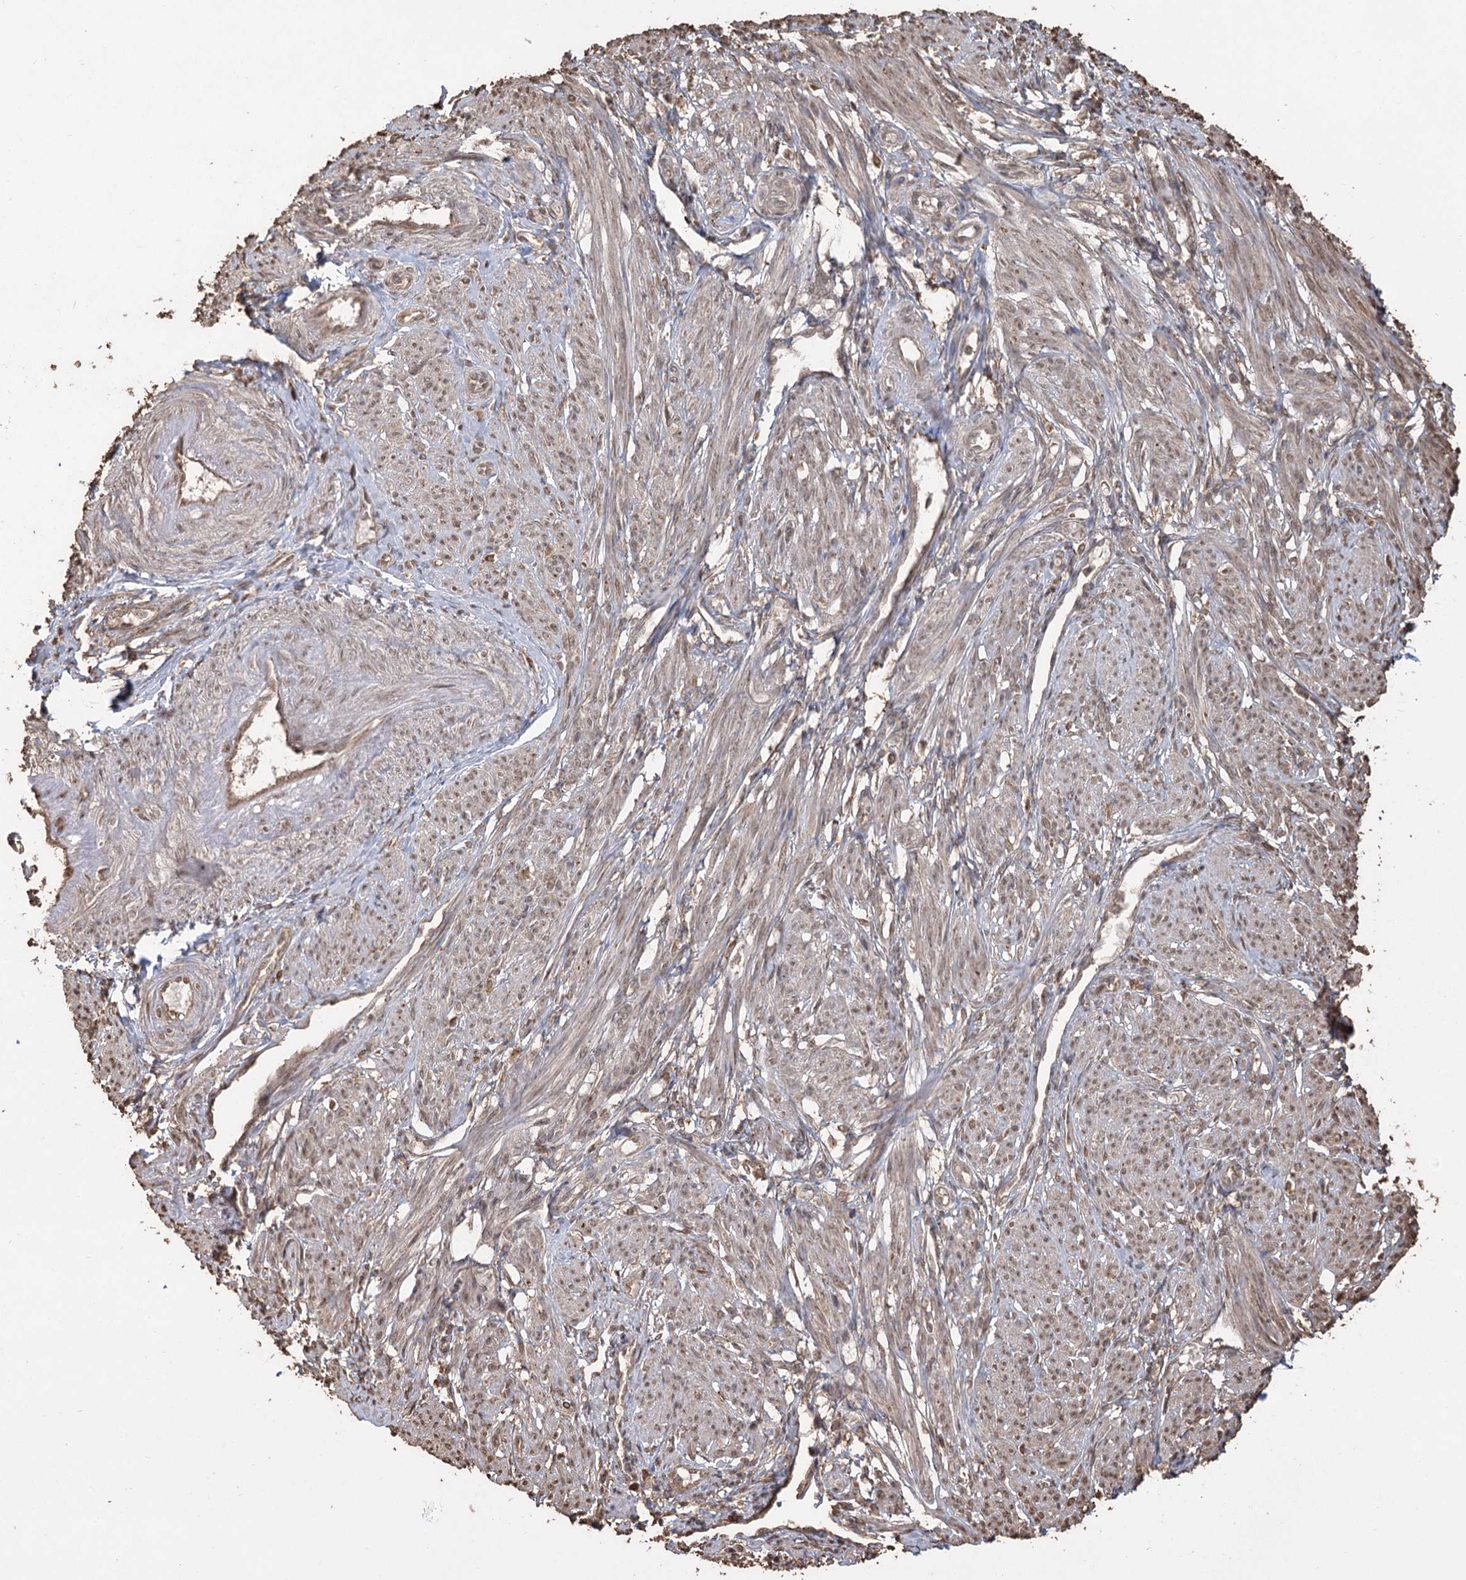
{"staining": {"intensity": "weak", "quantity": "25%-75%", "location": "cytoplasmic/membranous,nuclear"}, "tissue": "smooth muscle", "cell_type": "Smooth muscle cells", "image_type": "normal", "snomed": [{"axis": "morphology", "description": "Normal tissue, NOS"}, {"axis": "topography", "description": "Smooth muscle"}], "caption": "Smooth muscle cells reveal low levels of weak cytoplasmic/membranous,nuclear staining in about 25%-75% of cells in unremarkable human smooth muscle.", "gene": "PLCH1", "patient": {"sex": "female", "age": 39}}